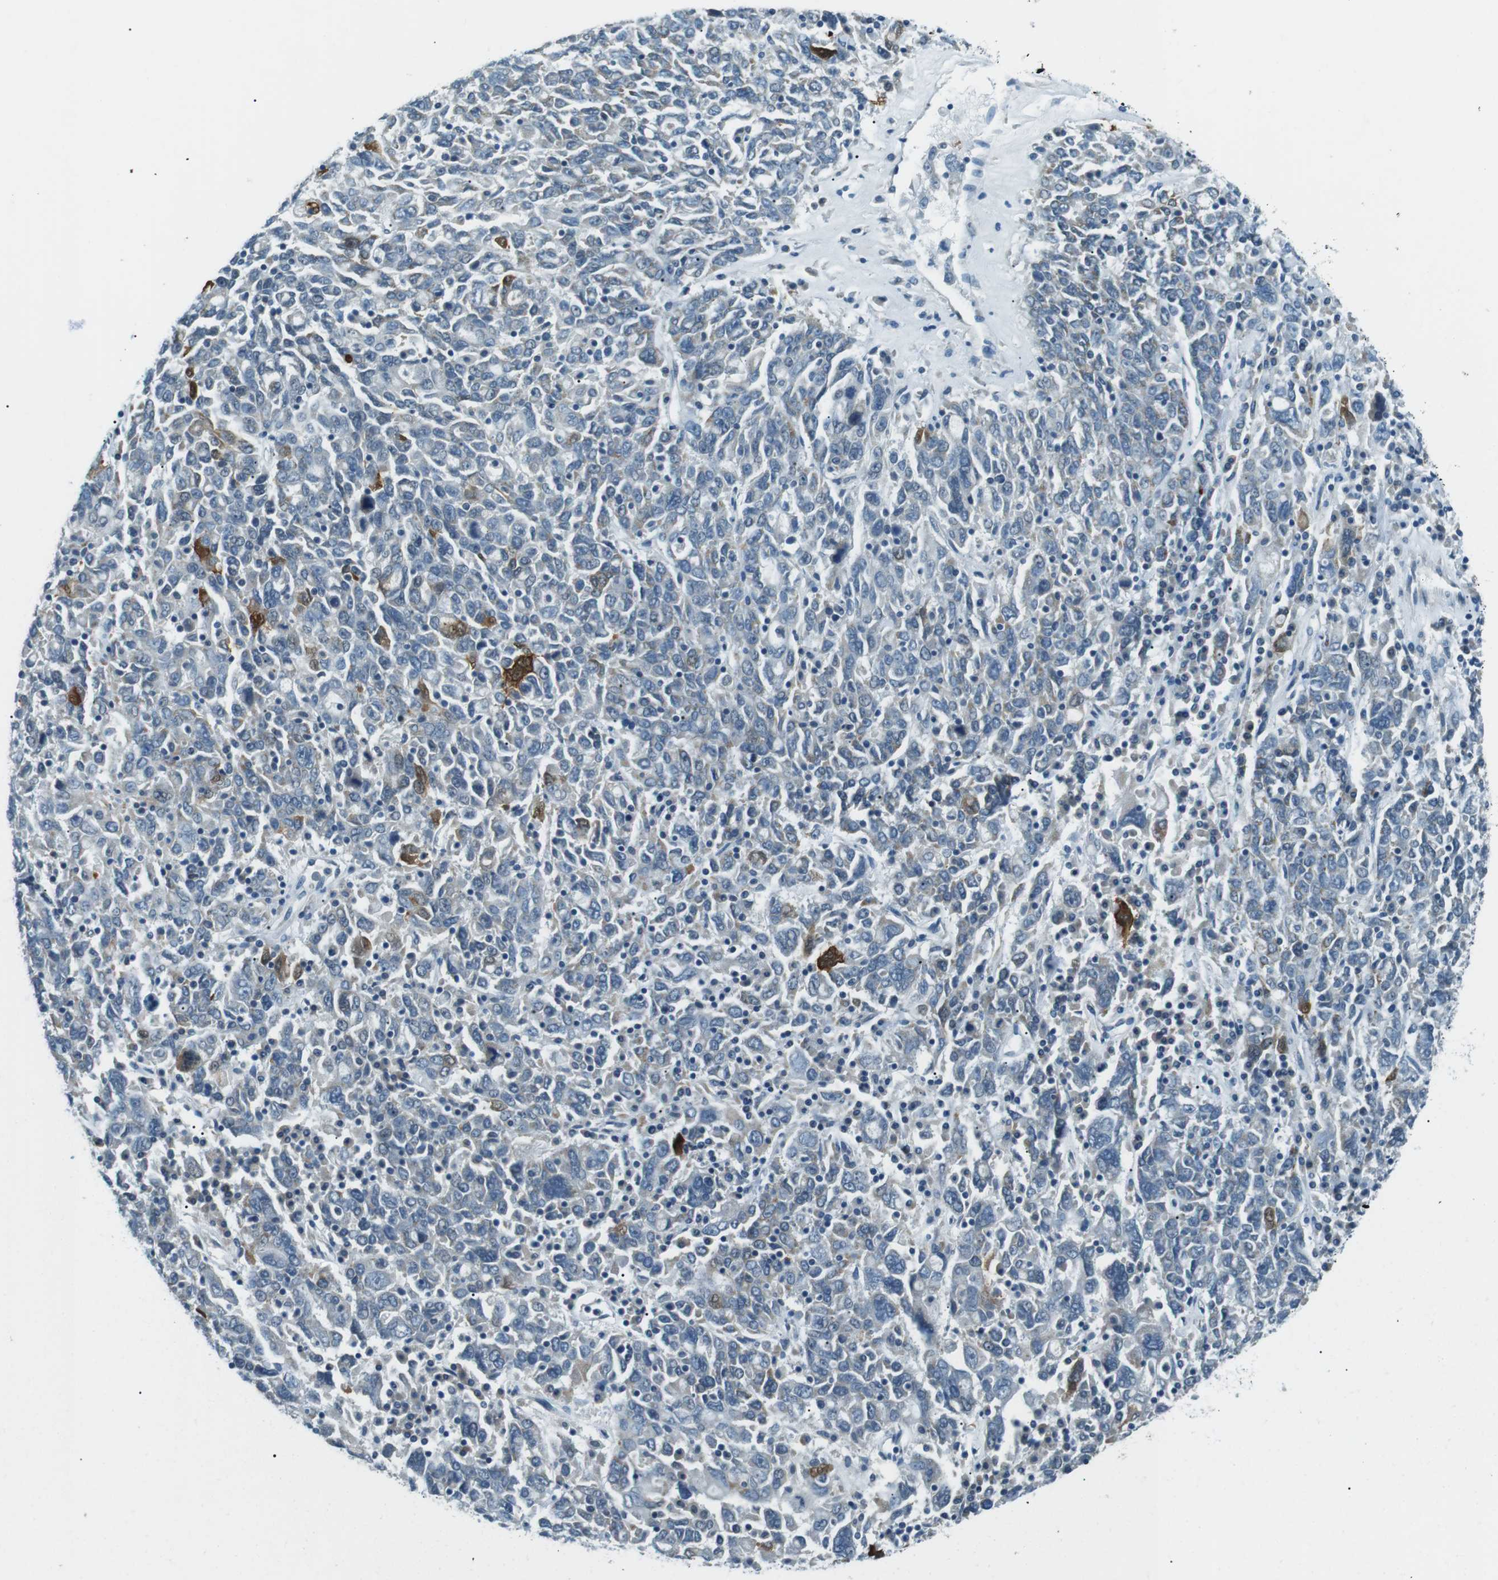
{"staining": {"intensity": "moderate", "quantity": "<25%", "location": "cytoplasmic/membranous,nuclear"}, "tissue": "ovarian cancer", "cell_type": "Tumor cells", "image_type": "cancer", "snomed": [{"axis": "morphology", "description": "Carcinoma, endometroid"}, {"axis": "topography", "description": "Ovary"}], "caption": "Immunohistochemical staining of human ovarian endometroid carcinoma exhibits low levels of moderate cytoplasmic/membranous and nuclear expression in approximately <25% of tumor cells. The staining is performed using DAB brown chromogen to label protein expression. The nuclei are counter-stained blue using hematoxylin.", "gene": "SERPINB2", "patient": {"sex": "female", "age": 62}}